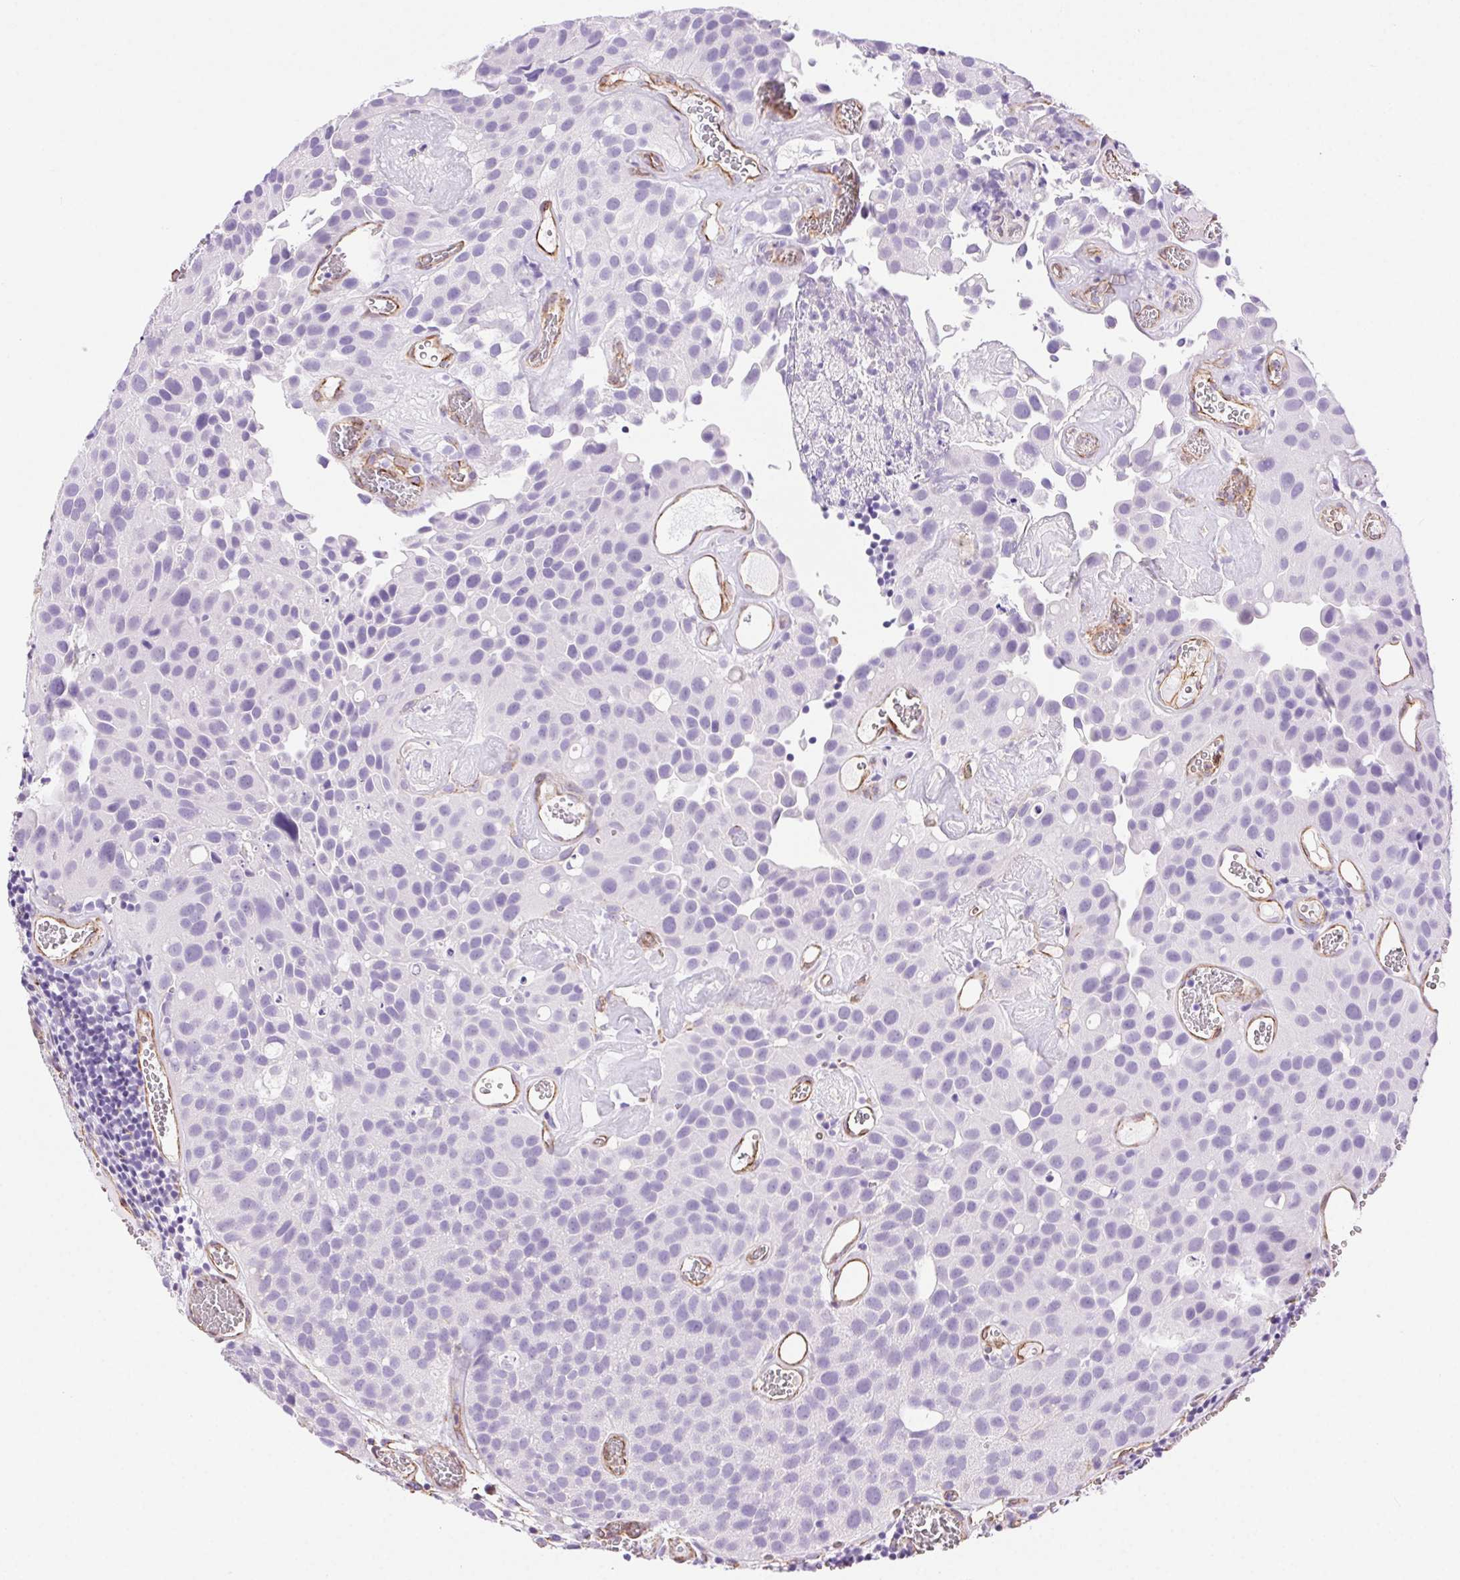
{"staining": {"intensity": "negative", "quantity": "none", "location": "none"}, "tissue": "urothelial cancer", "cell_type": "Tumor cells", "image_type": "cancer", "snomed": [{"axis": "morphology", "description": "Urothelial carcinoma, Low grade"}, {"axis": "topography", "description": "Urinary bladder"}], "caption": "Tumor cells show no significant protein positivity in urothelial cancer.", "gene": "SHCBP1L", "patient": {"sex": "female", "age": 69}}